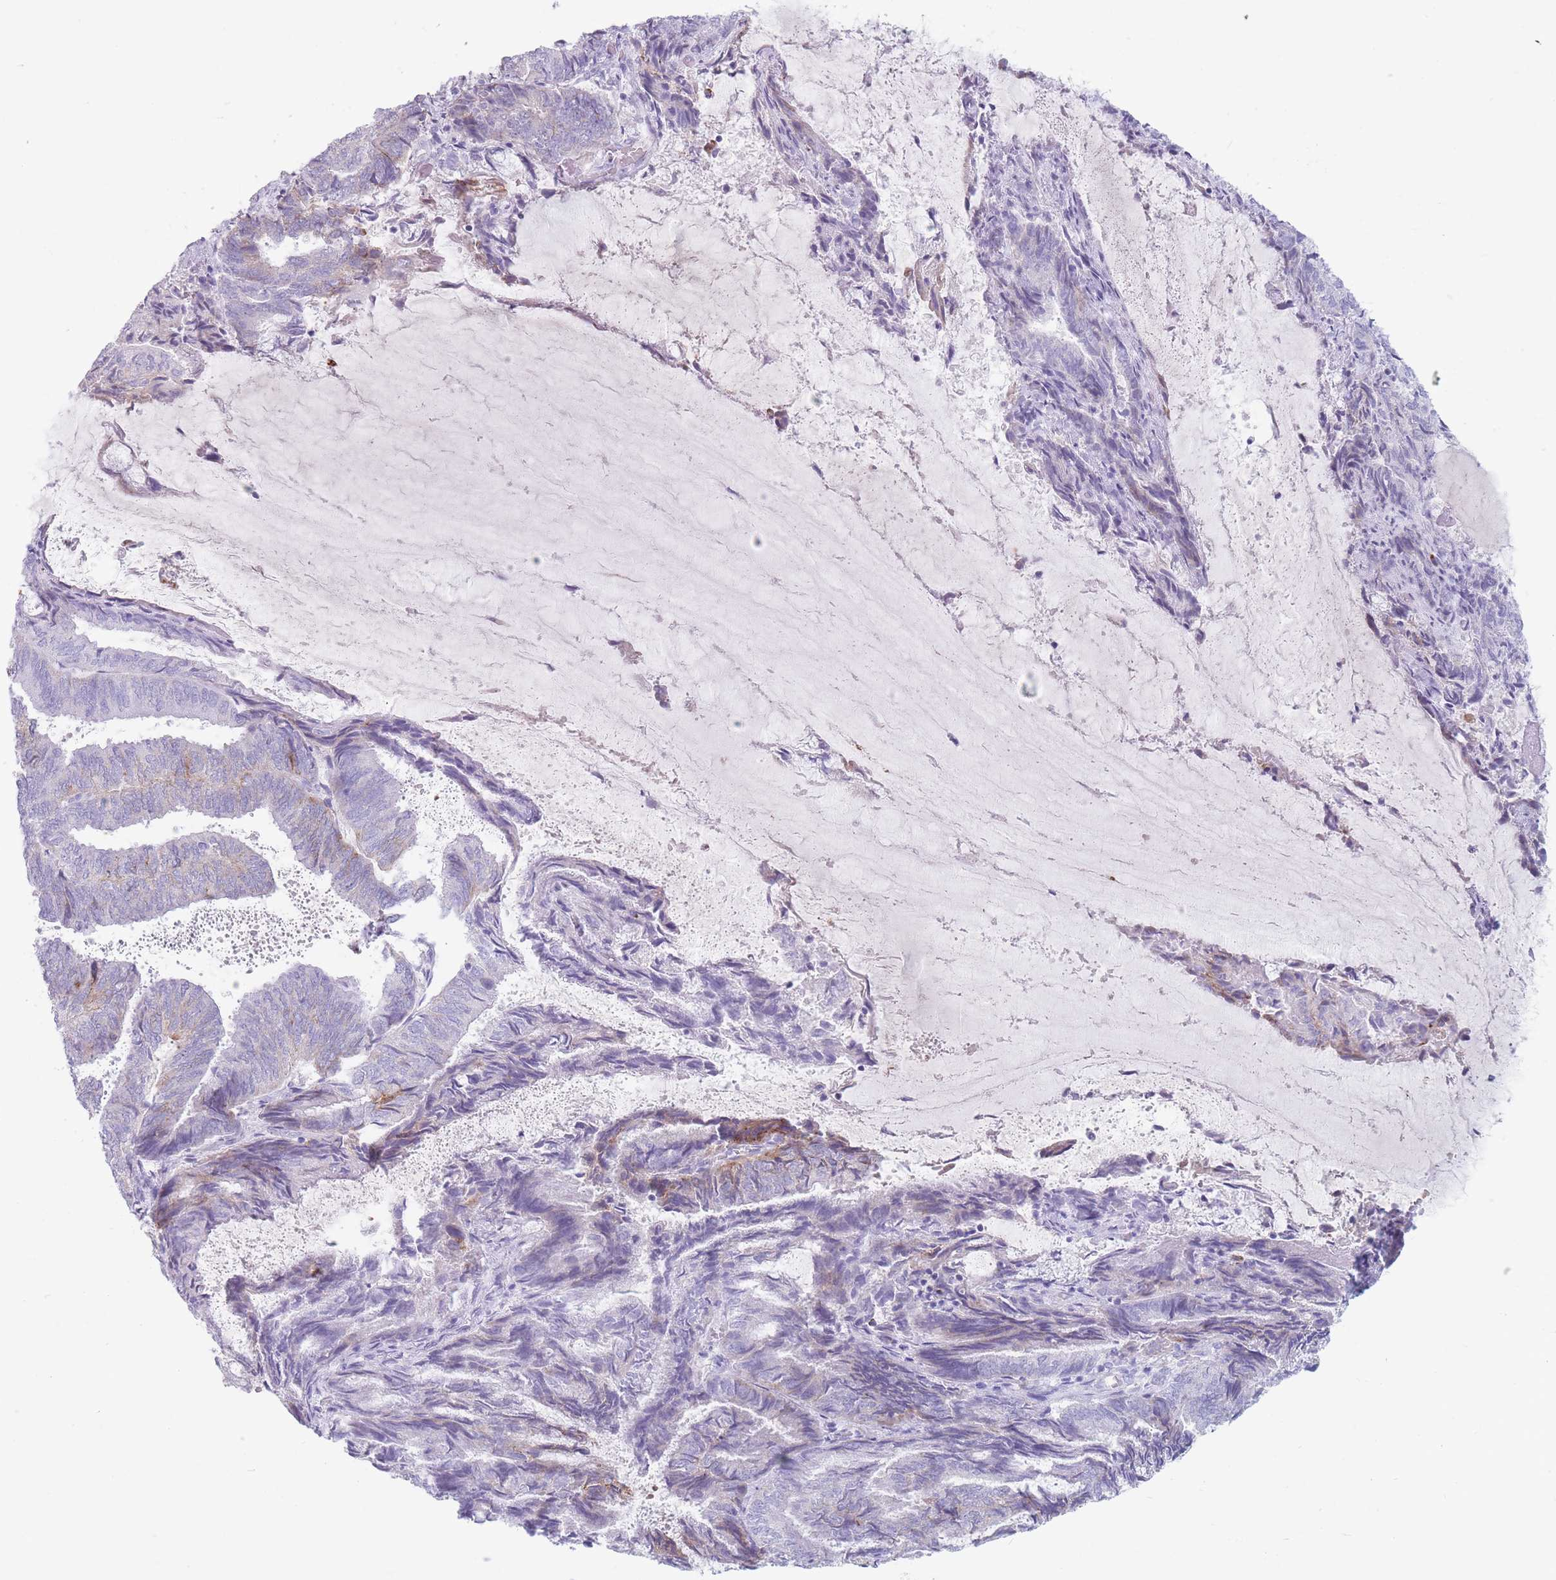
{"staining": {"intensity": "negative", "quantity": "none", "location": "none"}, "tissue": "endometrial cancer", "cell_type": "Tumor cells", "image_type": "cancer", "snomed": [{"axis": "morphology", "description": "Adenocarcinoma, NOS"}, {"axis": "topography", "description": "Endometrium"}], "caption": "The immunohistochemistry micrograph has no significant staining in tumor cells of endometrial cancer tissue. (DAB (3,3'-diaminobenzidine) IHC, high magnification).", "gene": "ST3GAL5", "patient": {"sex": "female", "age": 80}}